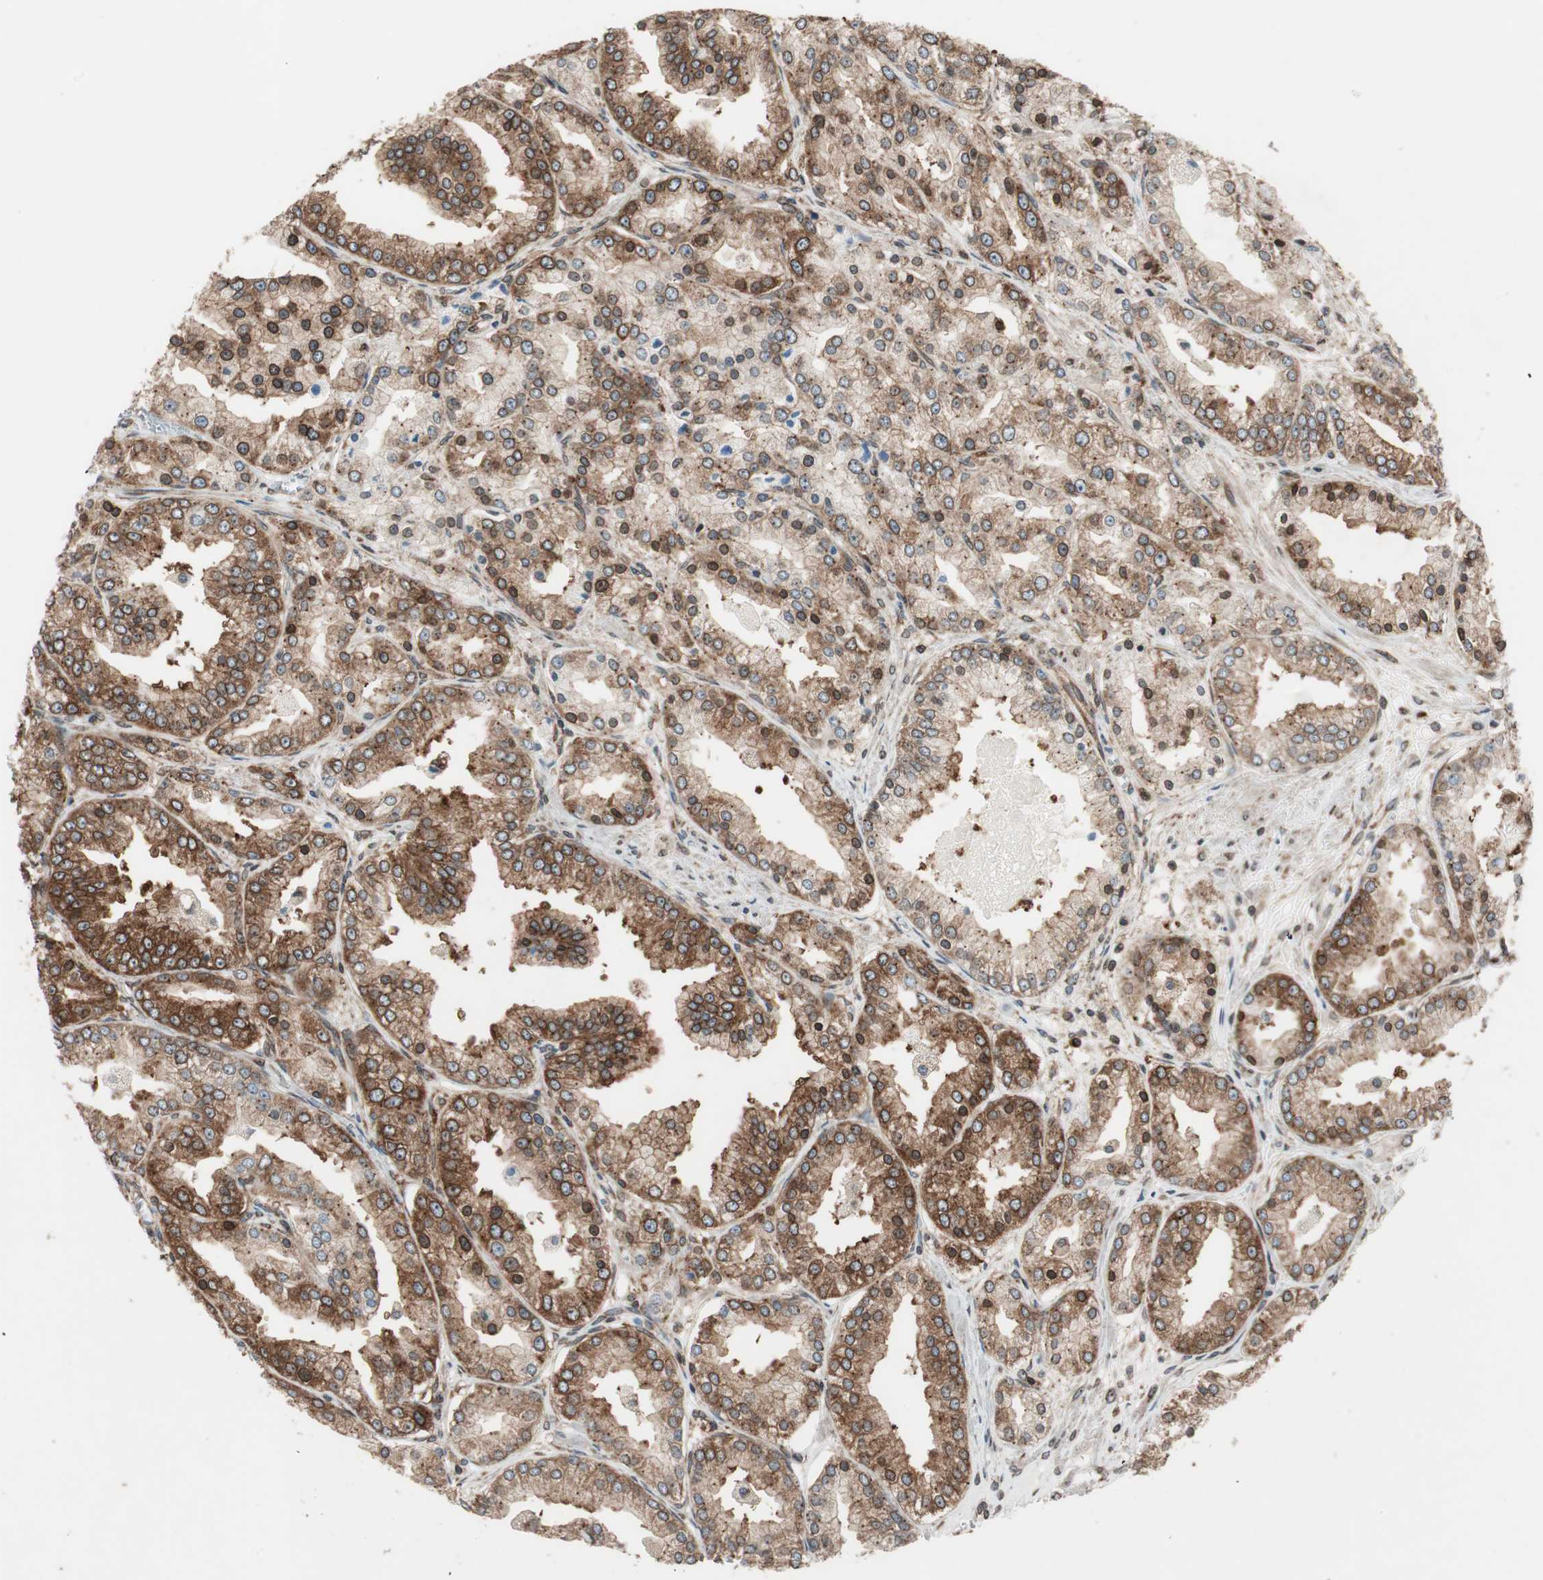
{"staining": {"intensity": "strong", "quantity": ">75%", "location": "cytoplasmic/membranous,nuclear"}, "tissue": "prostate cancer", "cell_type": "Tumor cells", "image_type": "cancer", "snomed": [{"axis": "morphology", "description": "Adenocarcinoma, High grade"}, {"axis": "topography", "description": "Prostate"}], "caption": "Prostate high-grade adenocarcinoma tissue shows strong cytoplasmic/membranous and nuclear positivity in approximately >75% of tumor cells", "gene": "NUP62", "patient": {"sex": "male", "age": 61}}